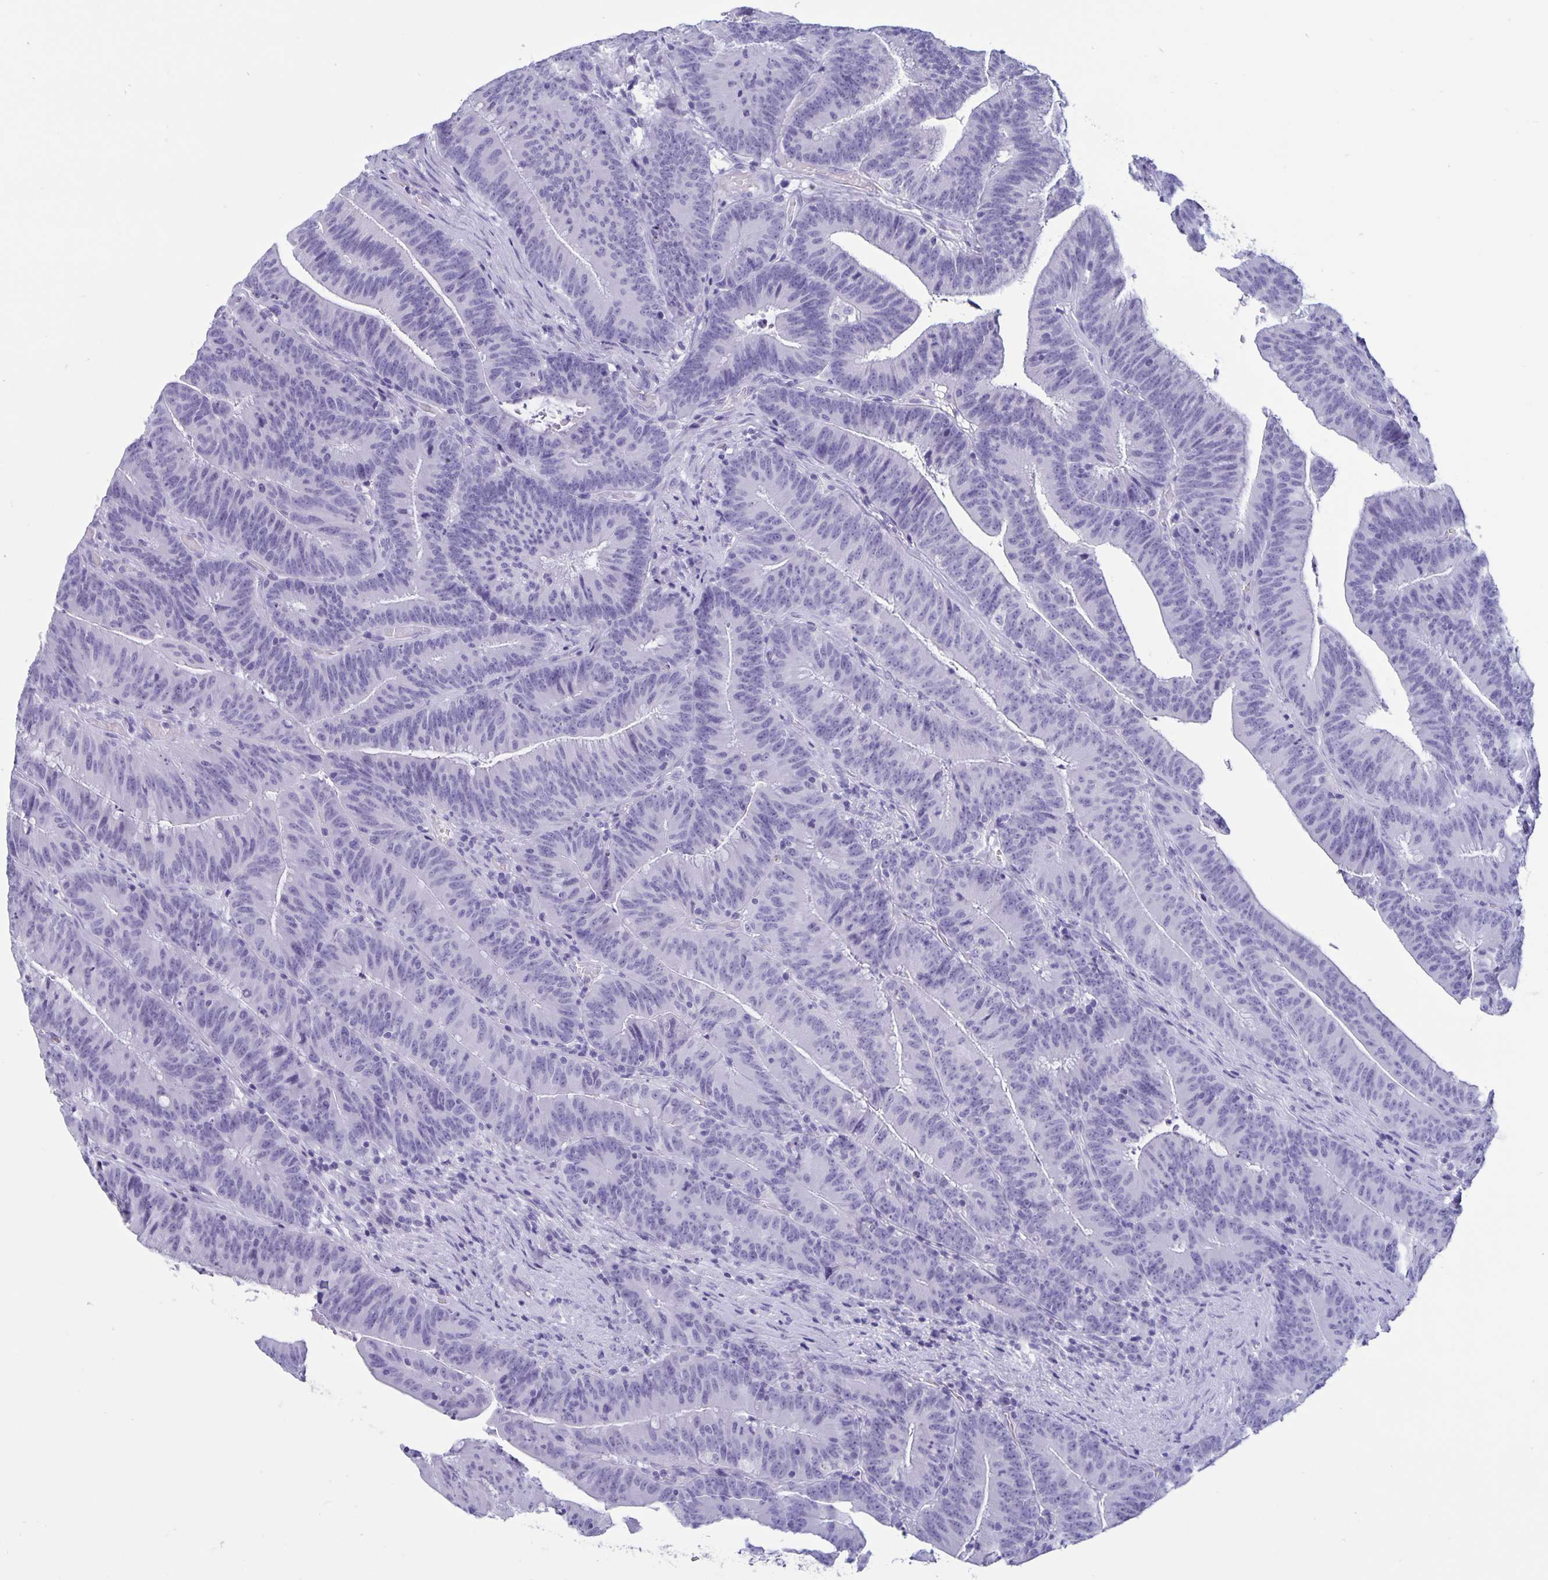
{"staining": {"intensity": "negative", "quantity": "none", "location": "none"}, "tissue": "colorectal cancer", "cell_type": "Tumor cells", "image_type": "cancer", "snomed": [{"axis": "morphology", "description": "Adenocarcinoma, NOS"}, {"axis": "topography", "description": "Colon"}], "caption": "Tumor cells are negative for protein expression in human colorectal cancer (adenocarcinoma).", "gene": "BPIFA3", "patient": {"sex": "female", "age": 78}}